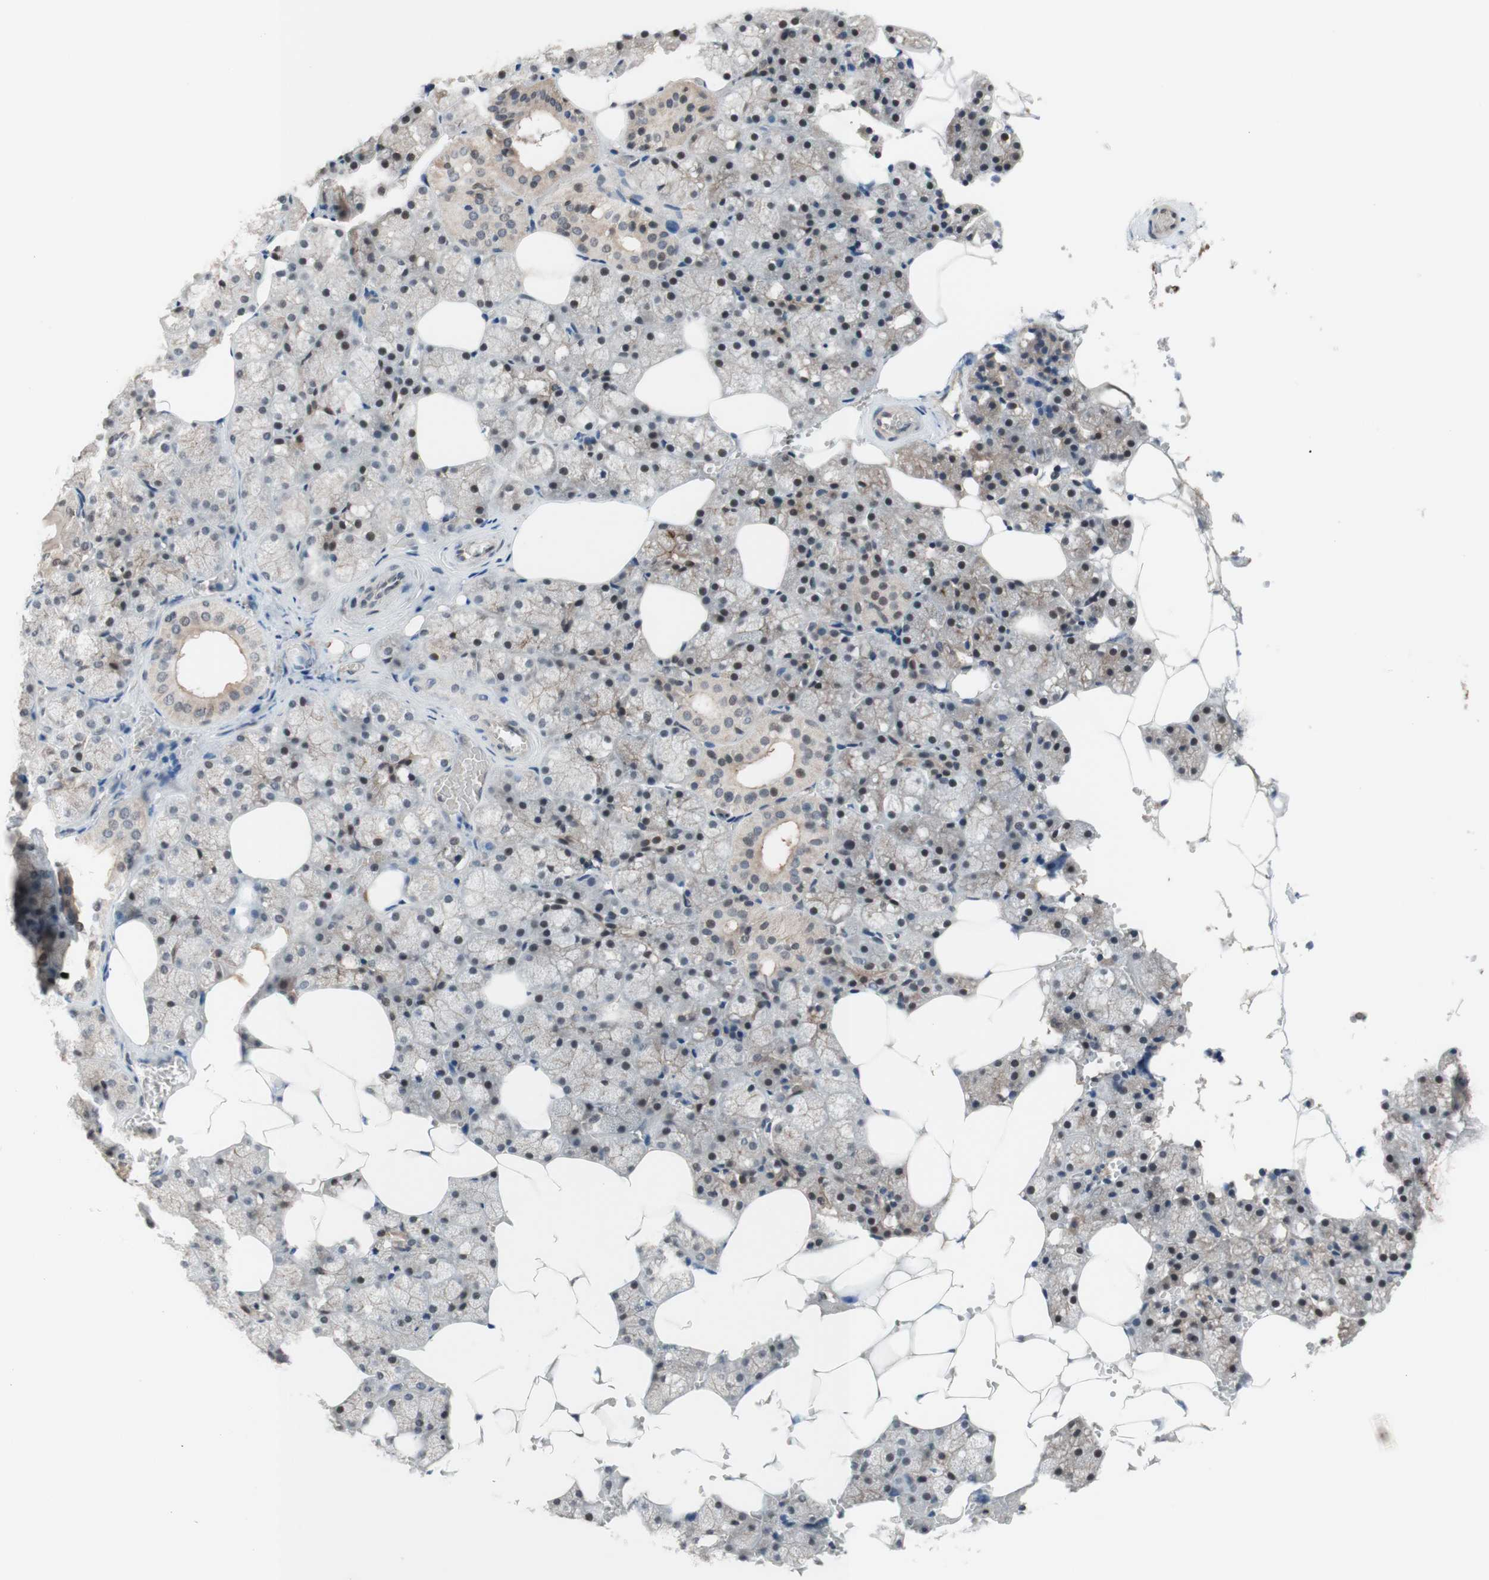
{"staining": {"intensity": "moderate", "quantity": "25%-75%", "location": "cytoplasmic/membranous"}, "tissue": "salivary gland", "cell_type": "Glandular cells", "image_type": "normal", "snomed": [{"axis": "morphology", "description": "Normal tissue, NOS"}, {"axis": "topography", "description": "Salivary gland"}], "caption": "Approximately 25%-75% of glandular cells in benign human salivary gland show moderate cytoplasmic/membranous protein positivity as visualized by brown immunohistochemical staining.", "gene": "CD55", "patient": {"sex": "male", "age": 62}}